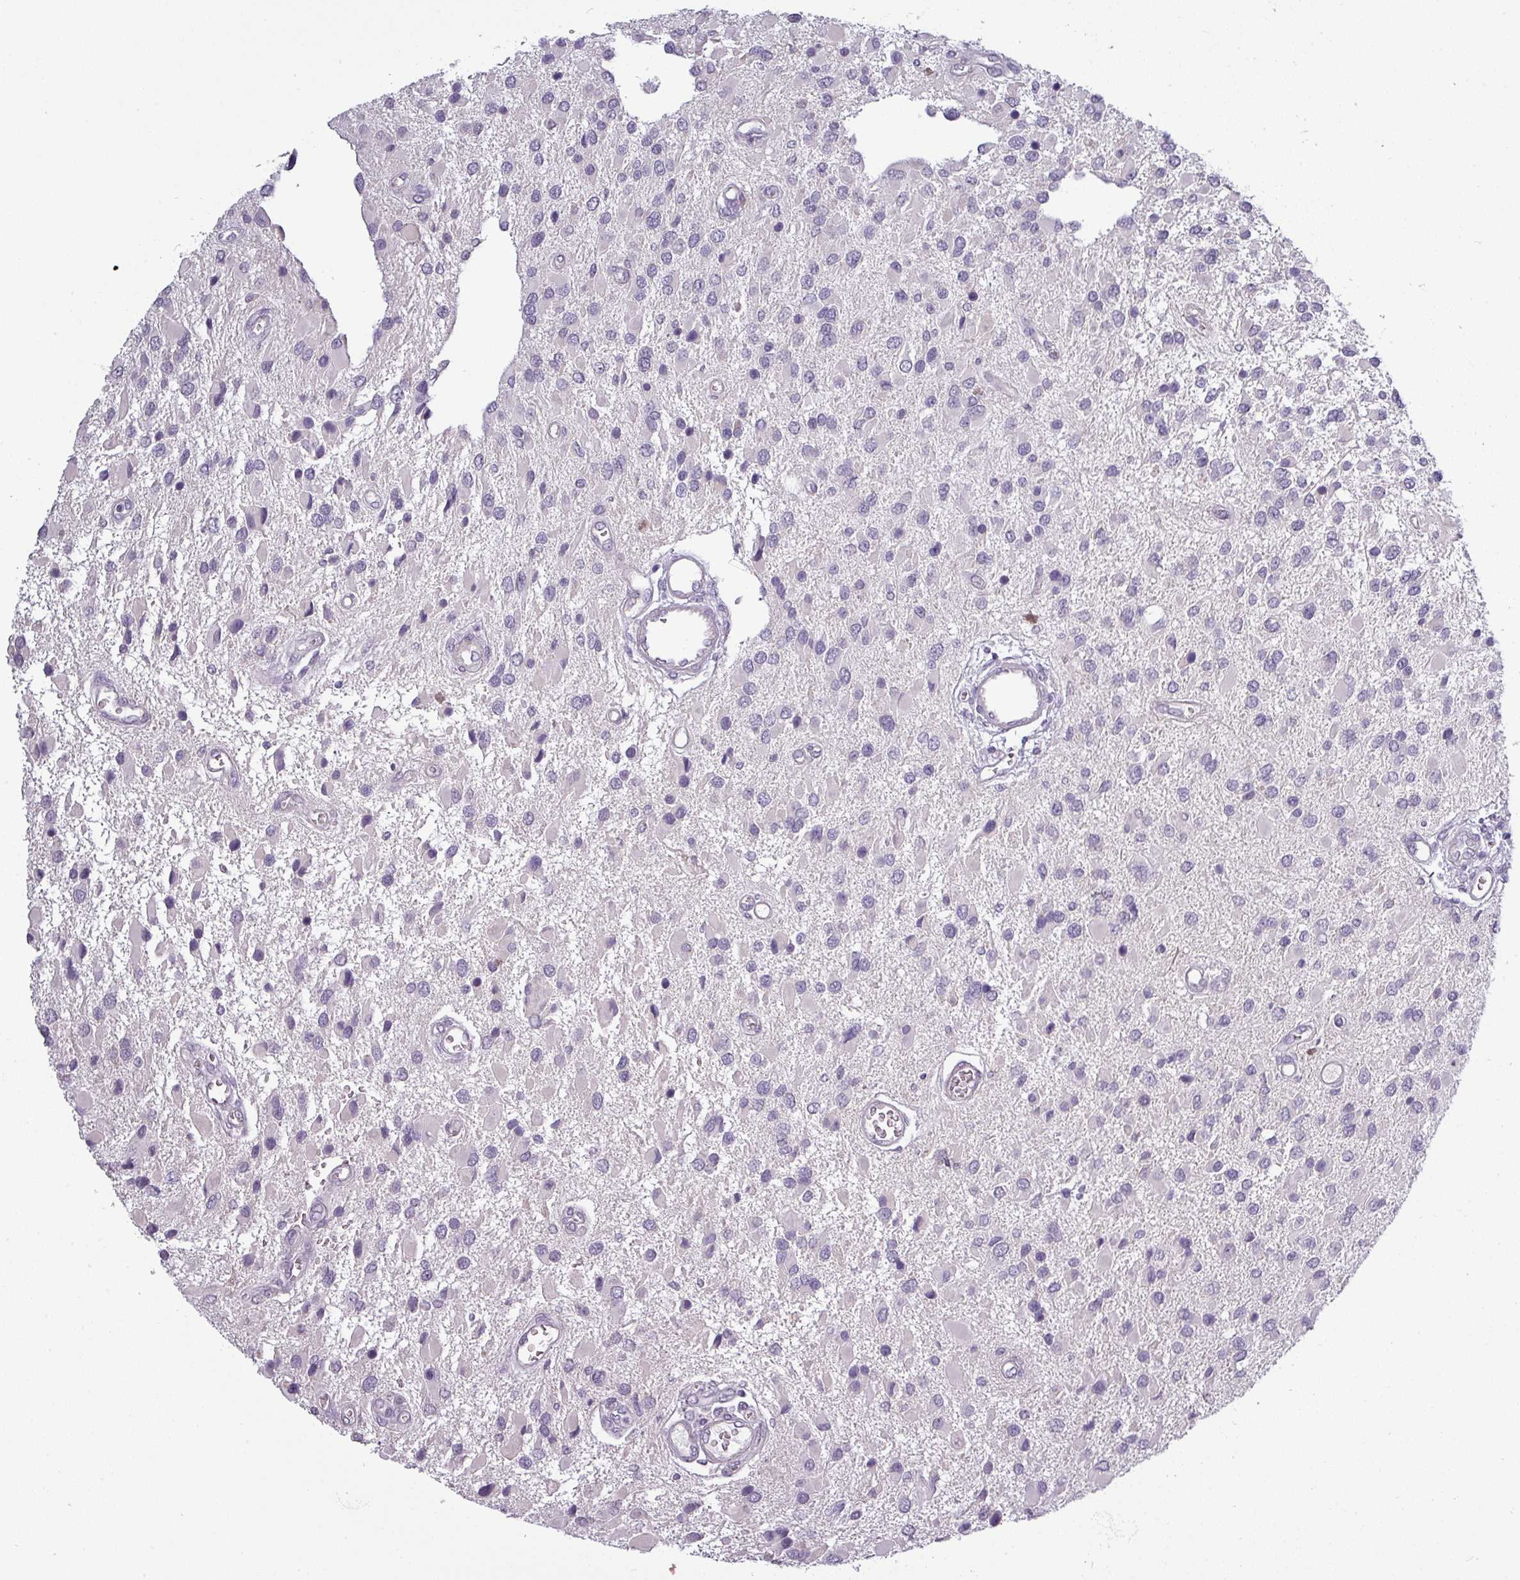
{"staining": {"intensity": "negative", "quantity": "none", "location": "none"}, "tissue": "glioma", "cell_type": "Tumor cells", "image_type": "cancer", "snomed": [{"axis": "morphology", "description": "Glioma, malignant, High grade"}, {"axis": "topography", "description": "Brain"}], "caption": "Immunohistochemical staining of human malignant glioma (high-grade) reveals no significant staining in tumor cells.", "gene": "SLC26A9", "patient": {"sex": "male", "age": 53}}